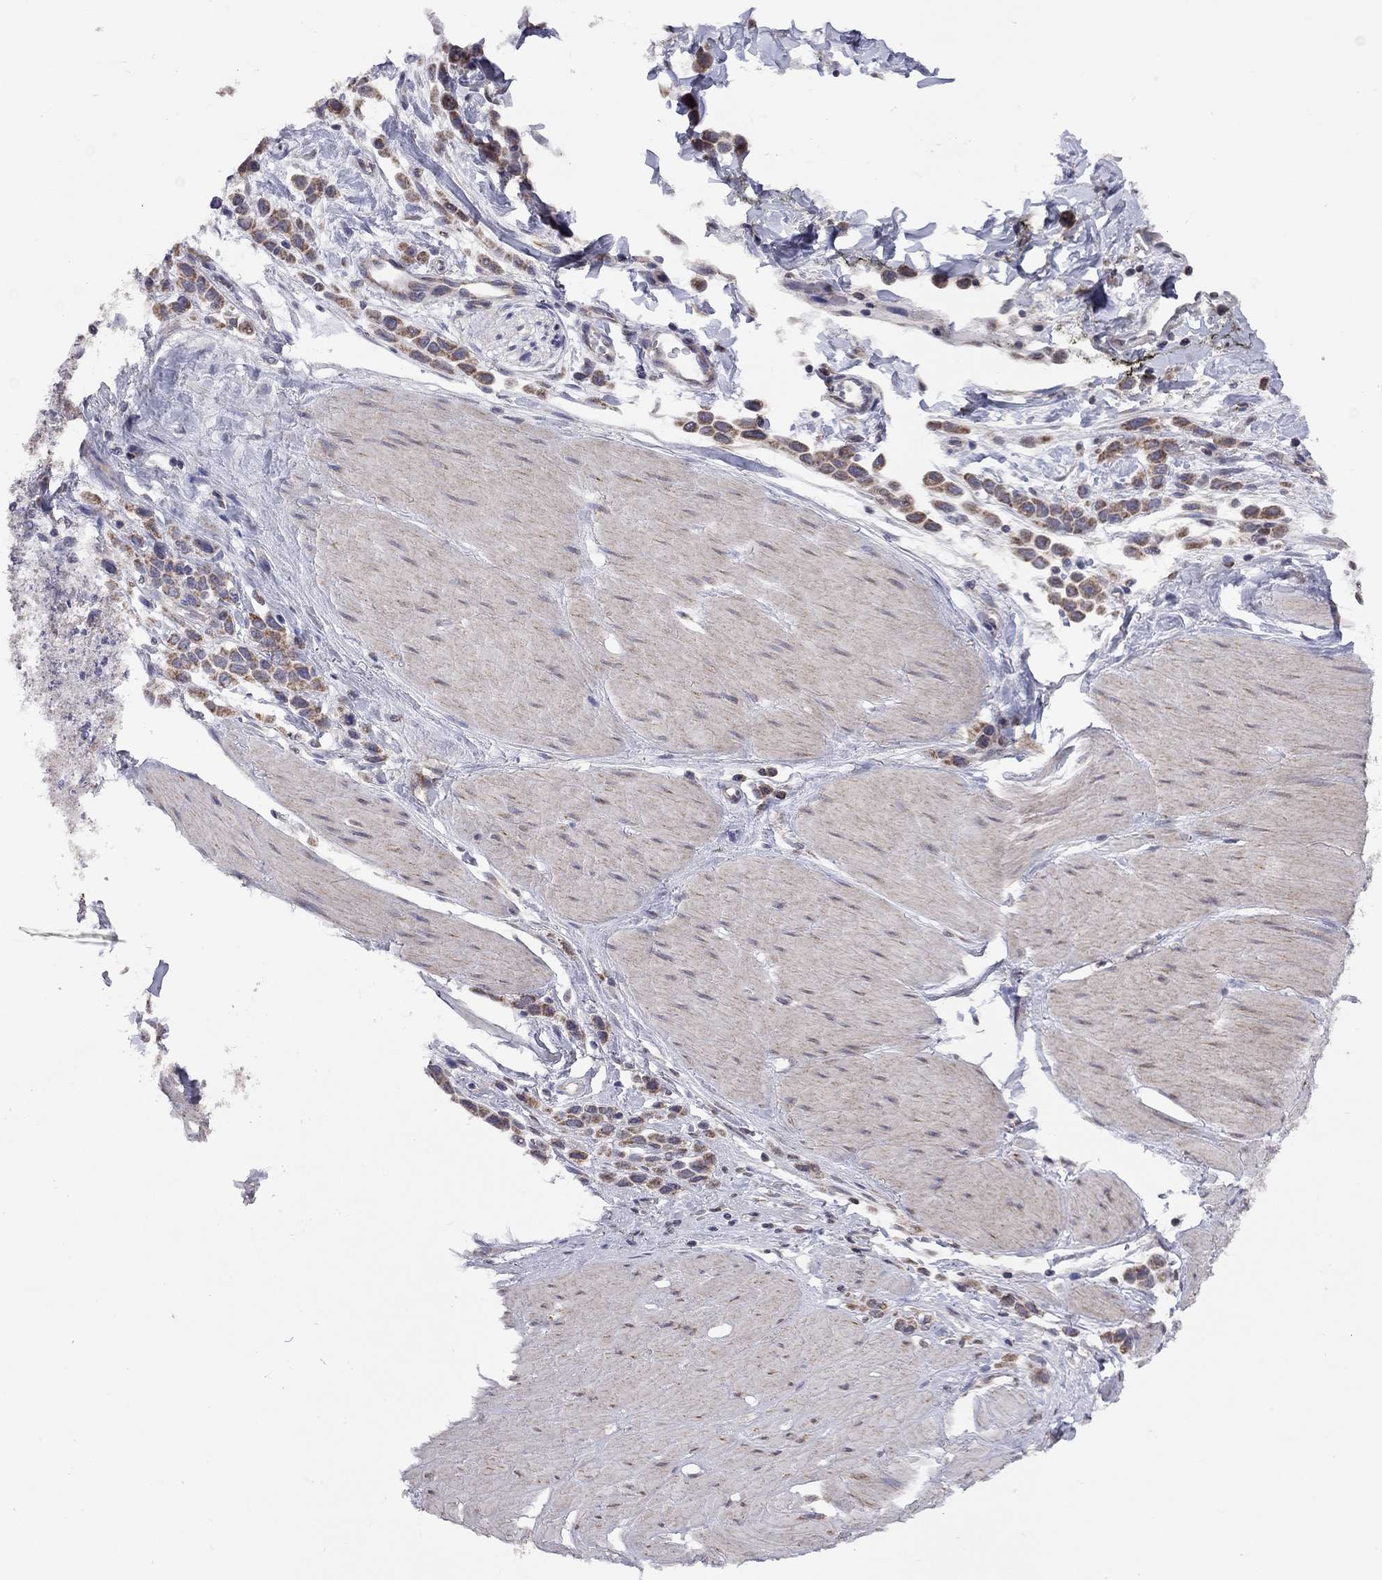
{"staining": {"intensity": "strong", "quantity": "25%-75%", "location": "cytoplasmic/membranous"}, "tissue": "stomach cancer", "cell_type": "Tumor cells", "image_type": "cancer", "snomed": [{"axis": "morphology", "description": "Adenocarcinoma, NOS"}, {"axis": "topography", "description": "Stomach"}], "caption": "Strong cytoplasmic/membranous expression for a protein is appreciated in about 25%-75% of tumor cells of stomach cancer (adenocarcinoma) using immunohistochemistry.", "gene": "NDUFB1", "patient": {"sex": "male", "age": 47}}